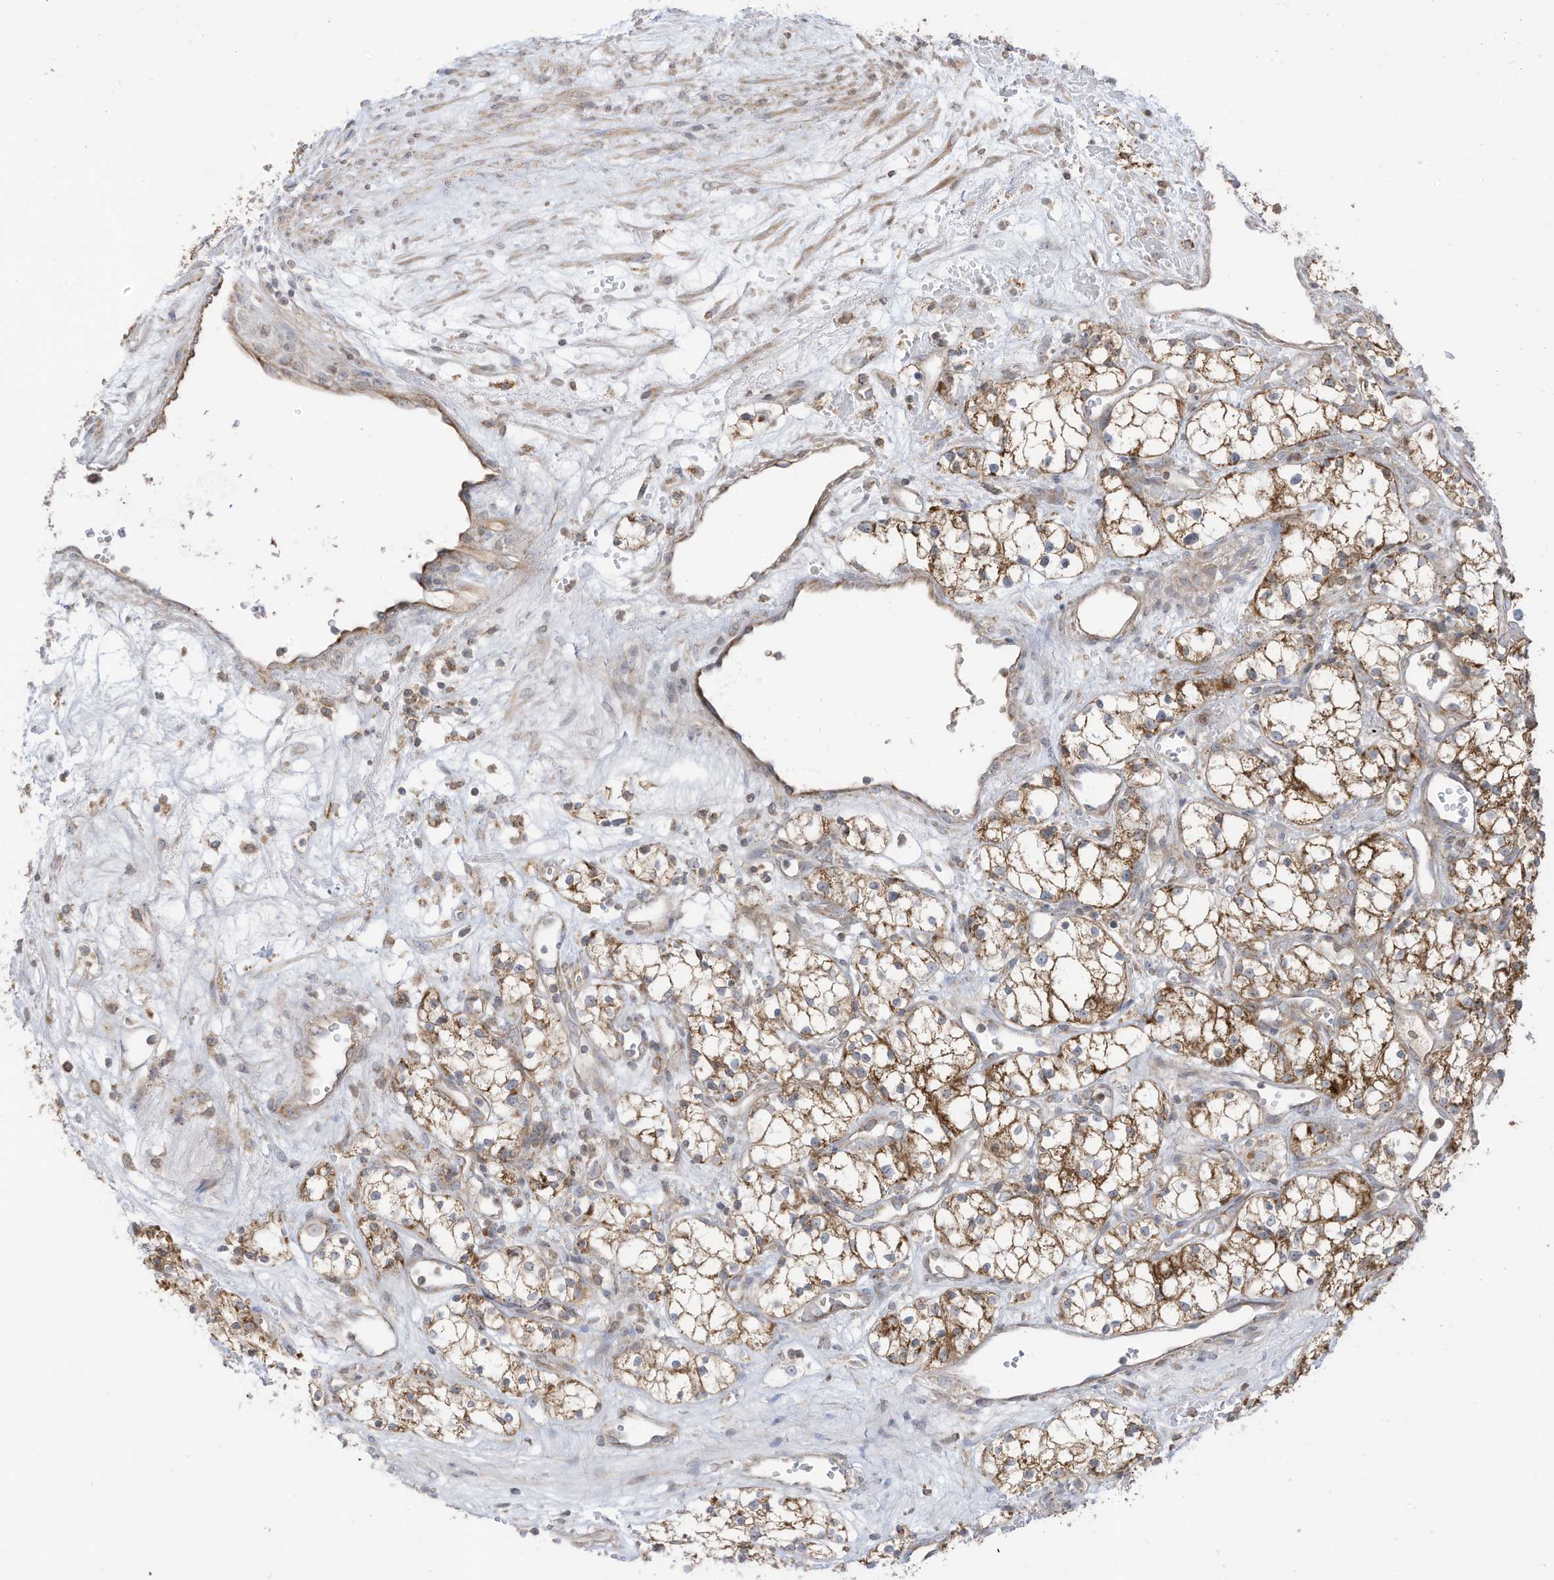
{"staining": {"intensity": "moderate", "quantity": ">75%", "location": "cytoplasmic/membranous"}, "tissue": "renal cancer", "cell_type": "Tumor cells", "image_type": "cancer", "snomed": [{"axis": "morphology", "description": "Adenocarcinoma, NOS"}, {"axis": "topography", "description": "Kidney"}], "caption": "A micrograph of human renal cancer stained for a protein displays moderate cytoplasmic/membranous brown staining in tumor cells.", "gene": "CGAS", "patient": {"sex": "male", "age": 59}}